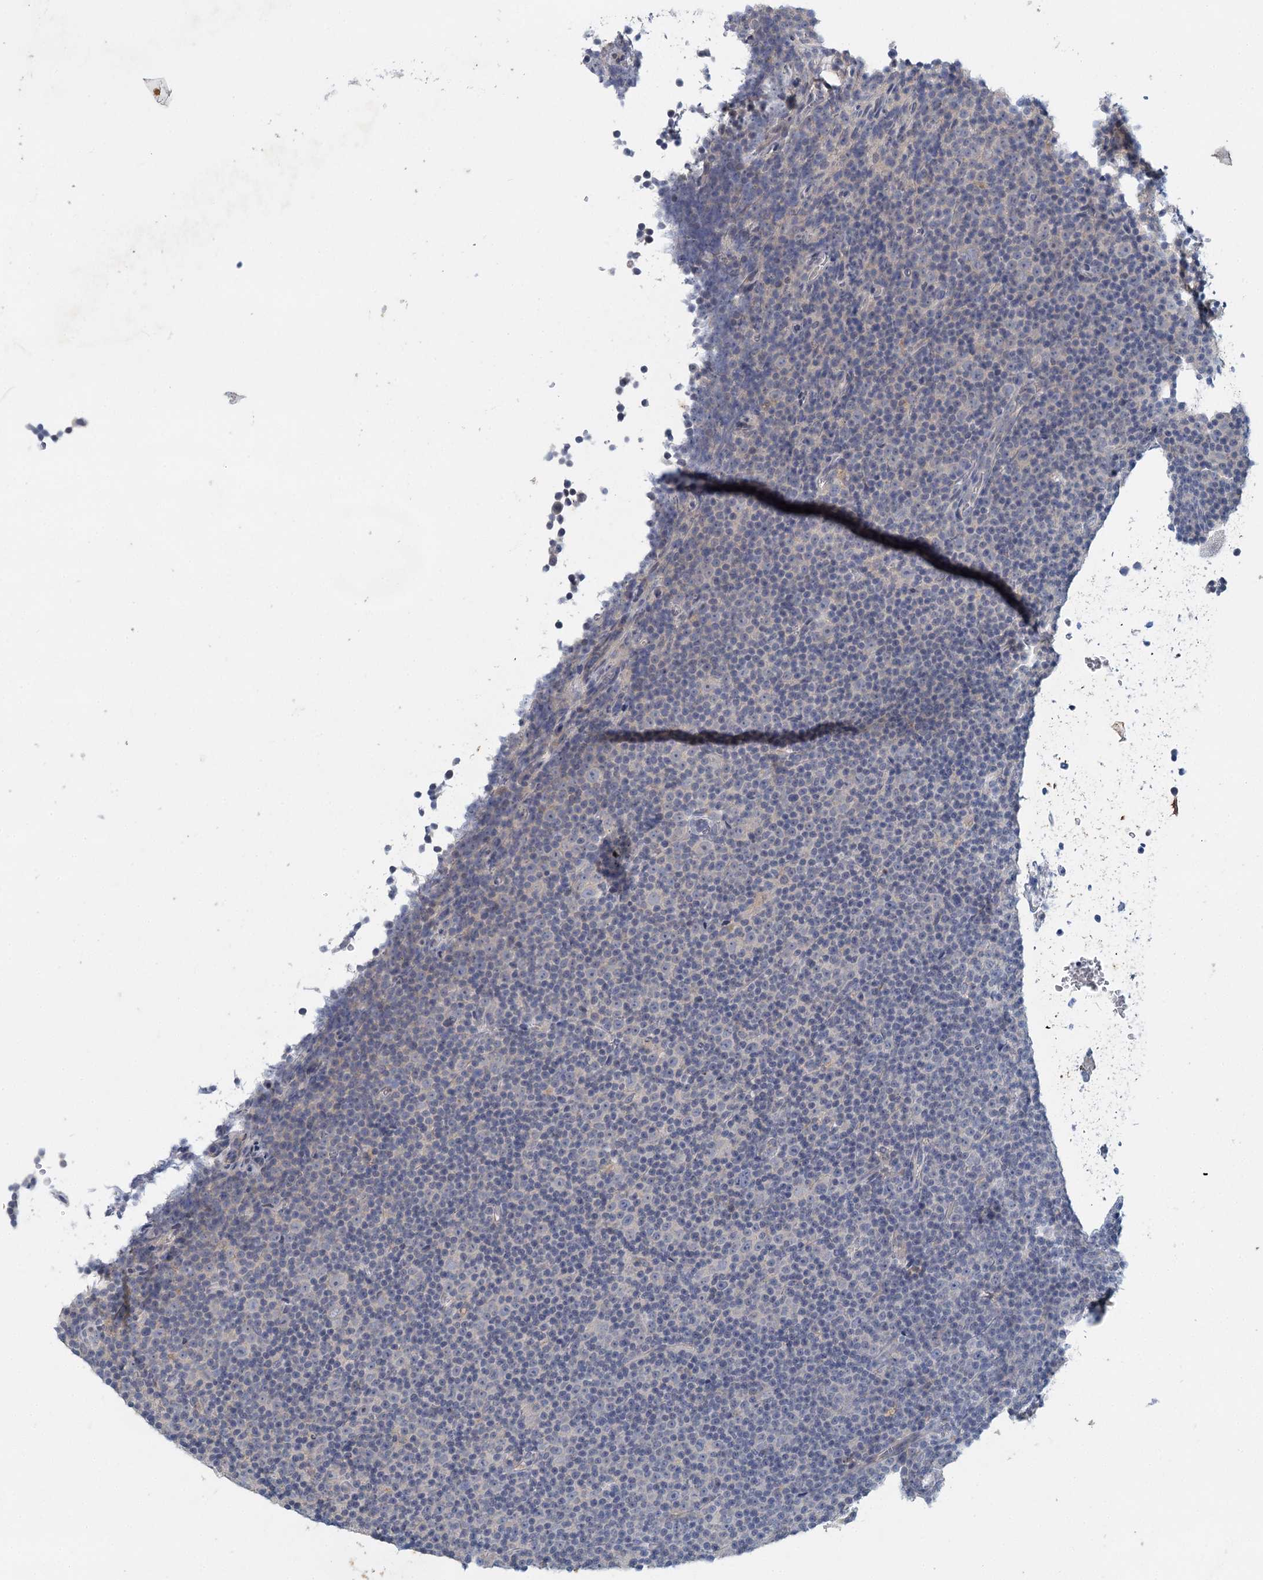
{"staining": {"intensity": "negative", "quantity": "none", "location": "none"}, "tissue": "lymphoma", "cell_type": "Tumor cells", "image_type": "cancer", "snomed": [{"axis": "morphology", "description": "Malignant lymphoma, non-Hodgkin's type, Low grade"}, {"axis": "topography", "description": "Lymph node"}], "caption": "Tumor cells show no significant protein staining in lymphoma.", "gene": "MYO7B", "patient": {"sex": "female", "age": 67}}